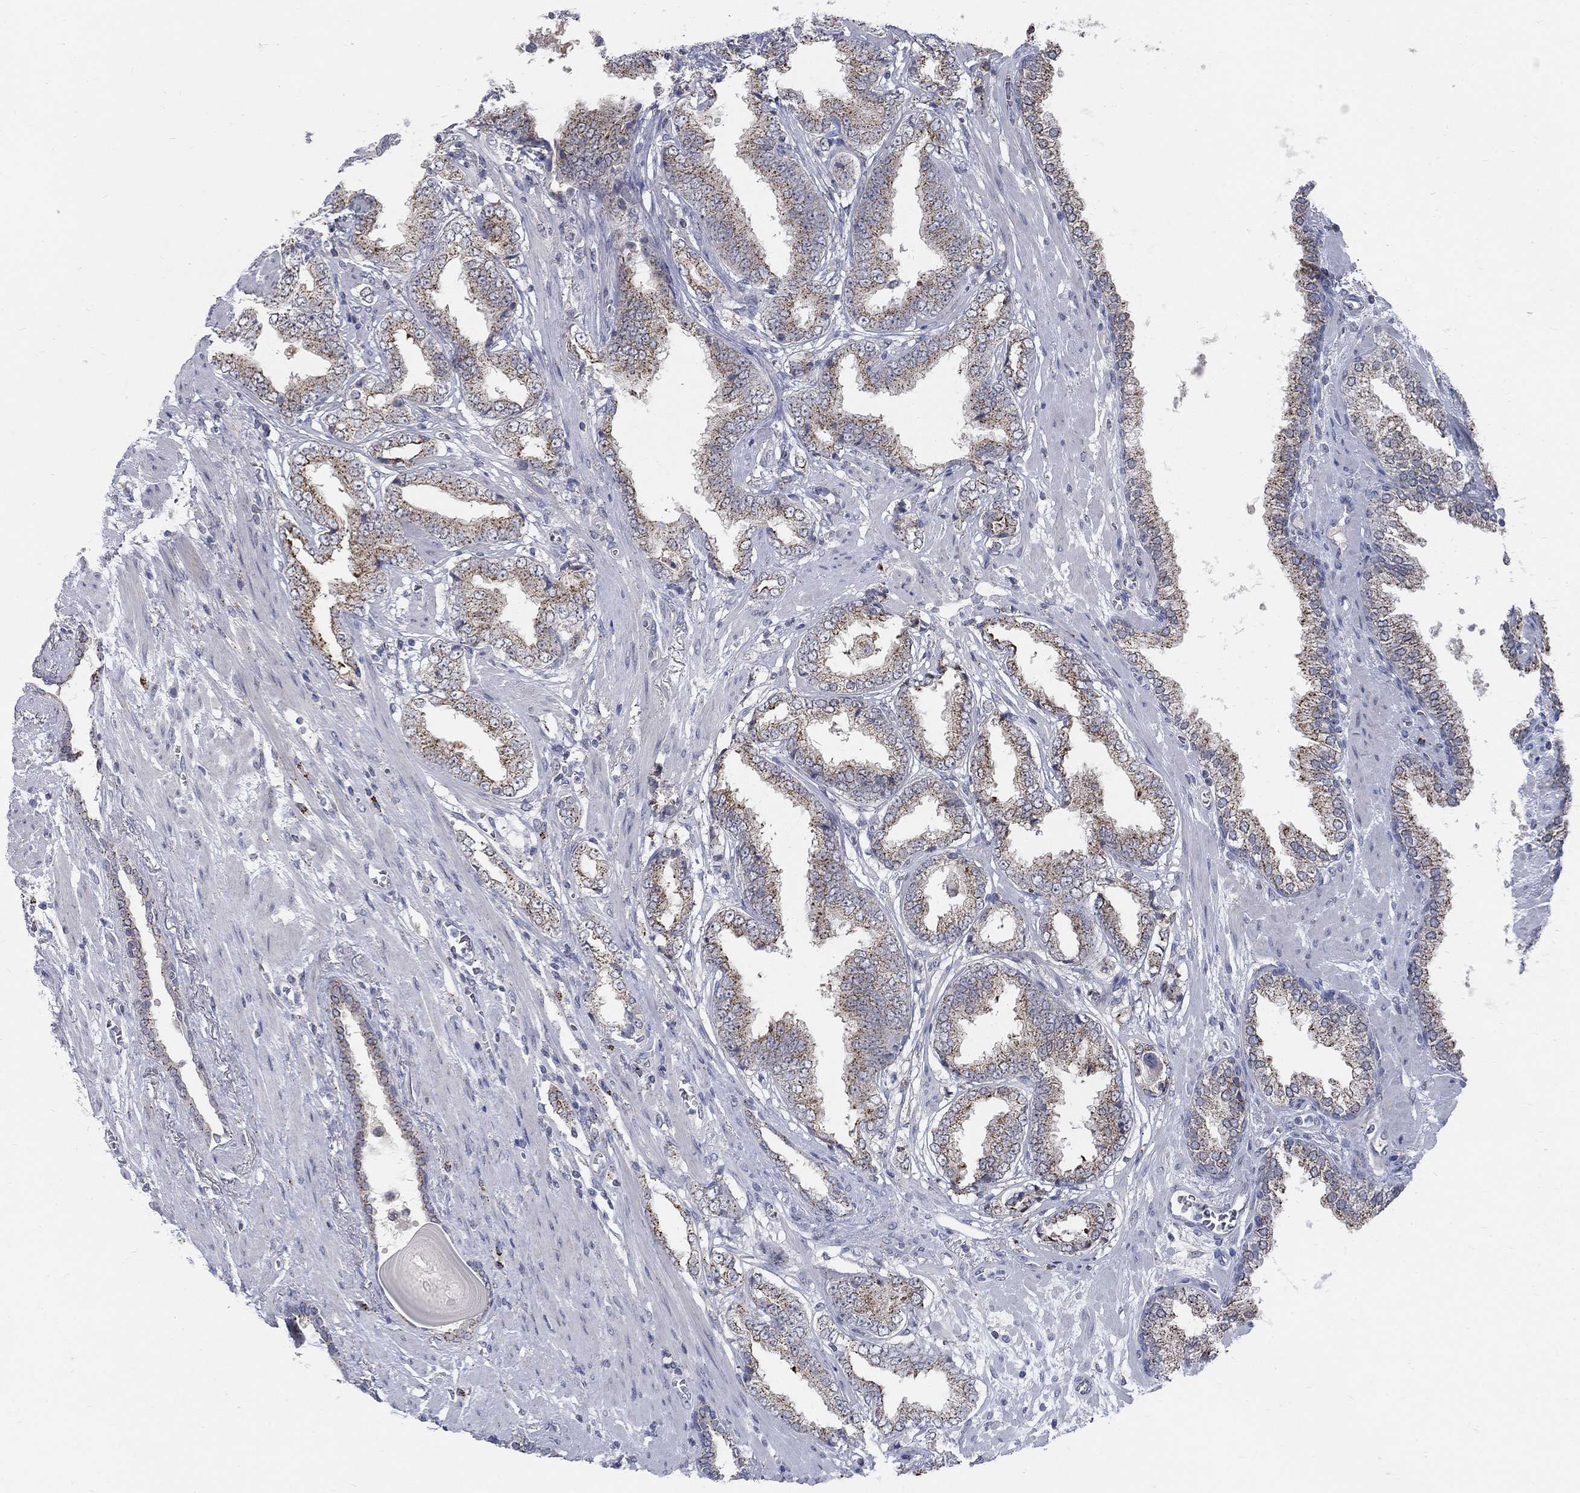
{"staining": {"intensity": "moderate", "quantity": "25%-75%", "location": "cytoplasmic/membranous"}, "tissue": "prostate cancer", "cell_type": "Tumor cells", "image_type": "cancer", "snomed": [{"axis": "morphology", "description": "Adenocarcinoma, Low grade"}, {"axis": "topography", "description": "Prostate"}], "caption": "Tumor cells show moderate cytoplasmic/membranous positivity in approximately 25%-75% of cells in low-grade adenocarcinoma (prostate).", "gene": "PANK3", "patient": {"sex": "male", "age": 69}}